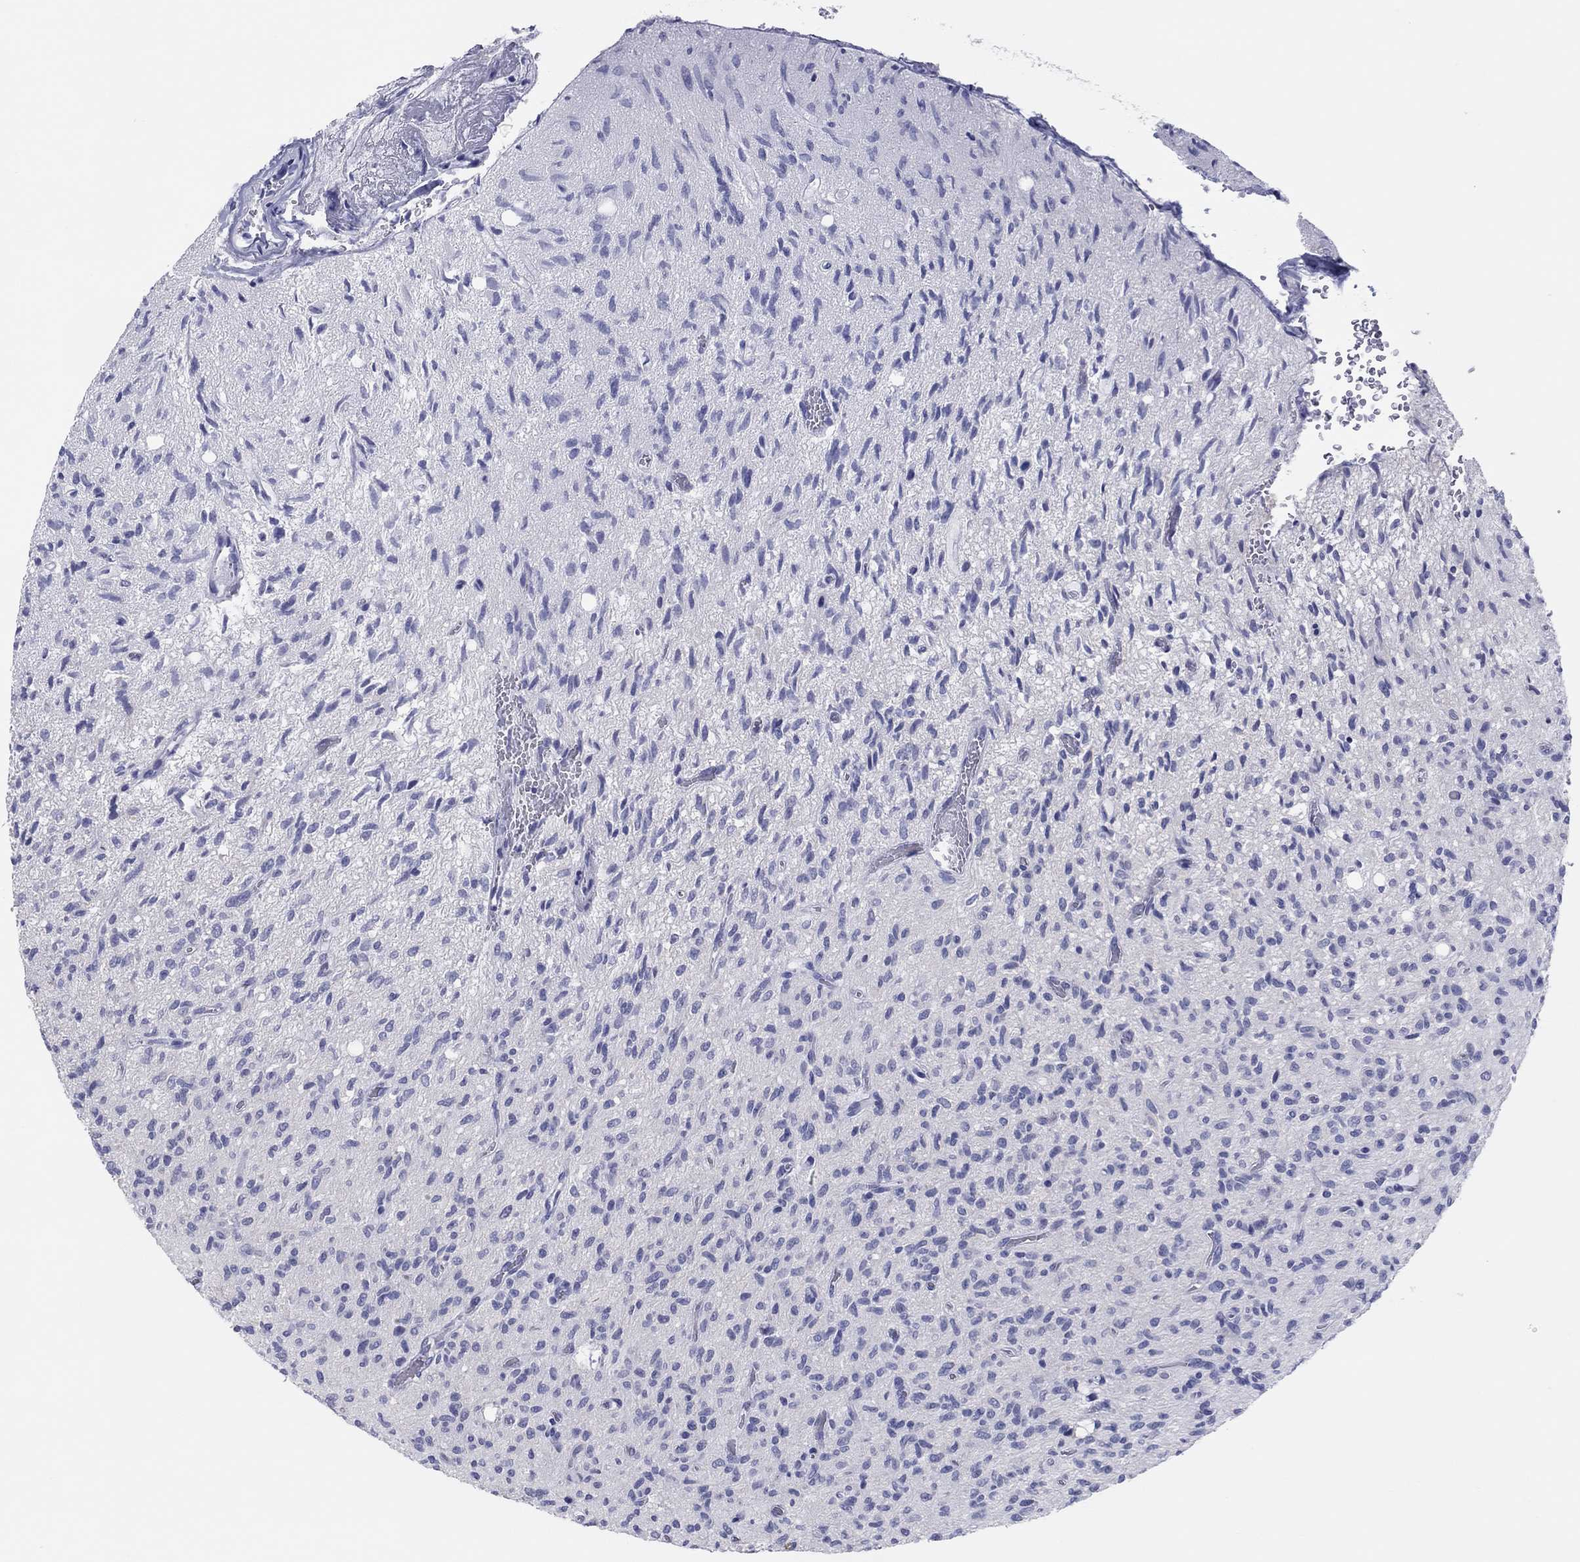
{"staining": {"intensity": "negative", "quantity": "none", "location": "none"}, "tissue": "glioma", "cell_type": "Tumor cells", "image_type": "cancer", "snomed": [{"axis": "morphology", "description": "Glioma, malignant, High grade"}, {"axis": "topography", "description": "Brain"}], "caption": "Immunohistochemical staining of glioma reveals no significant positivity in tumor cells.", "gene": "ERICH3", "patient": {"sex": "male", "age": 64}}